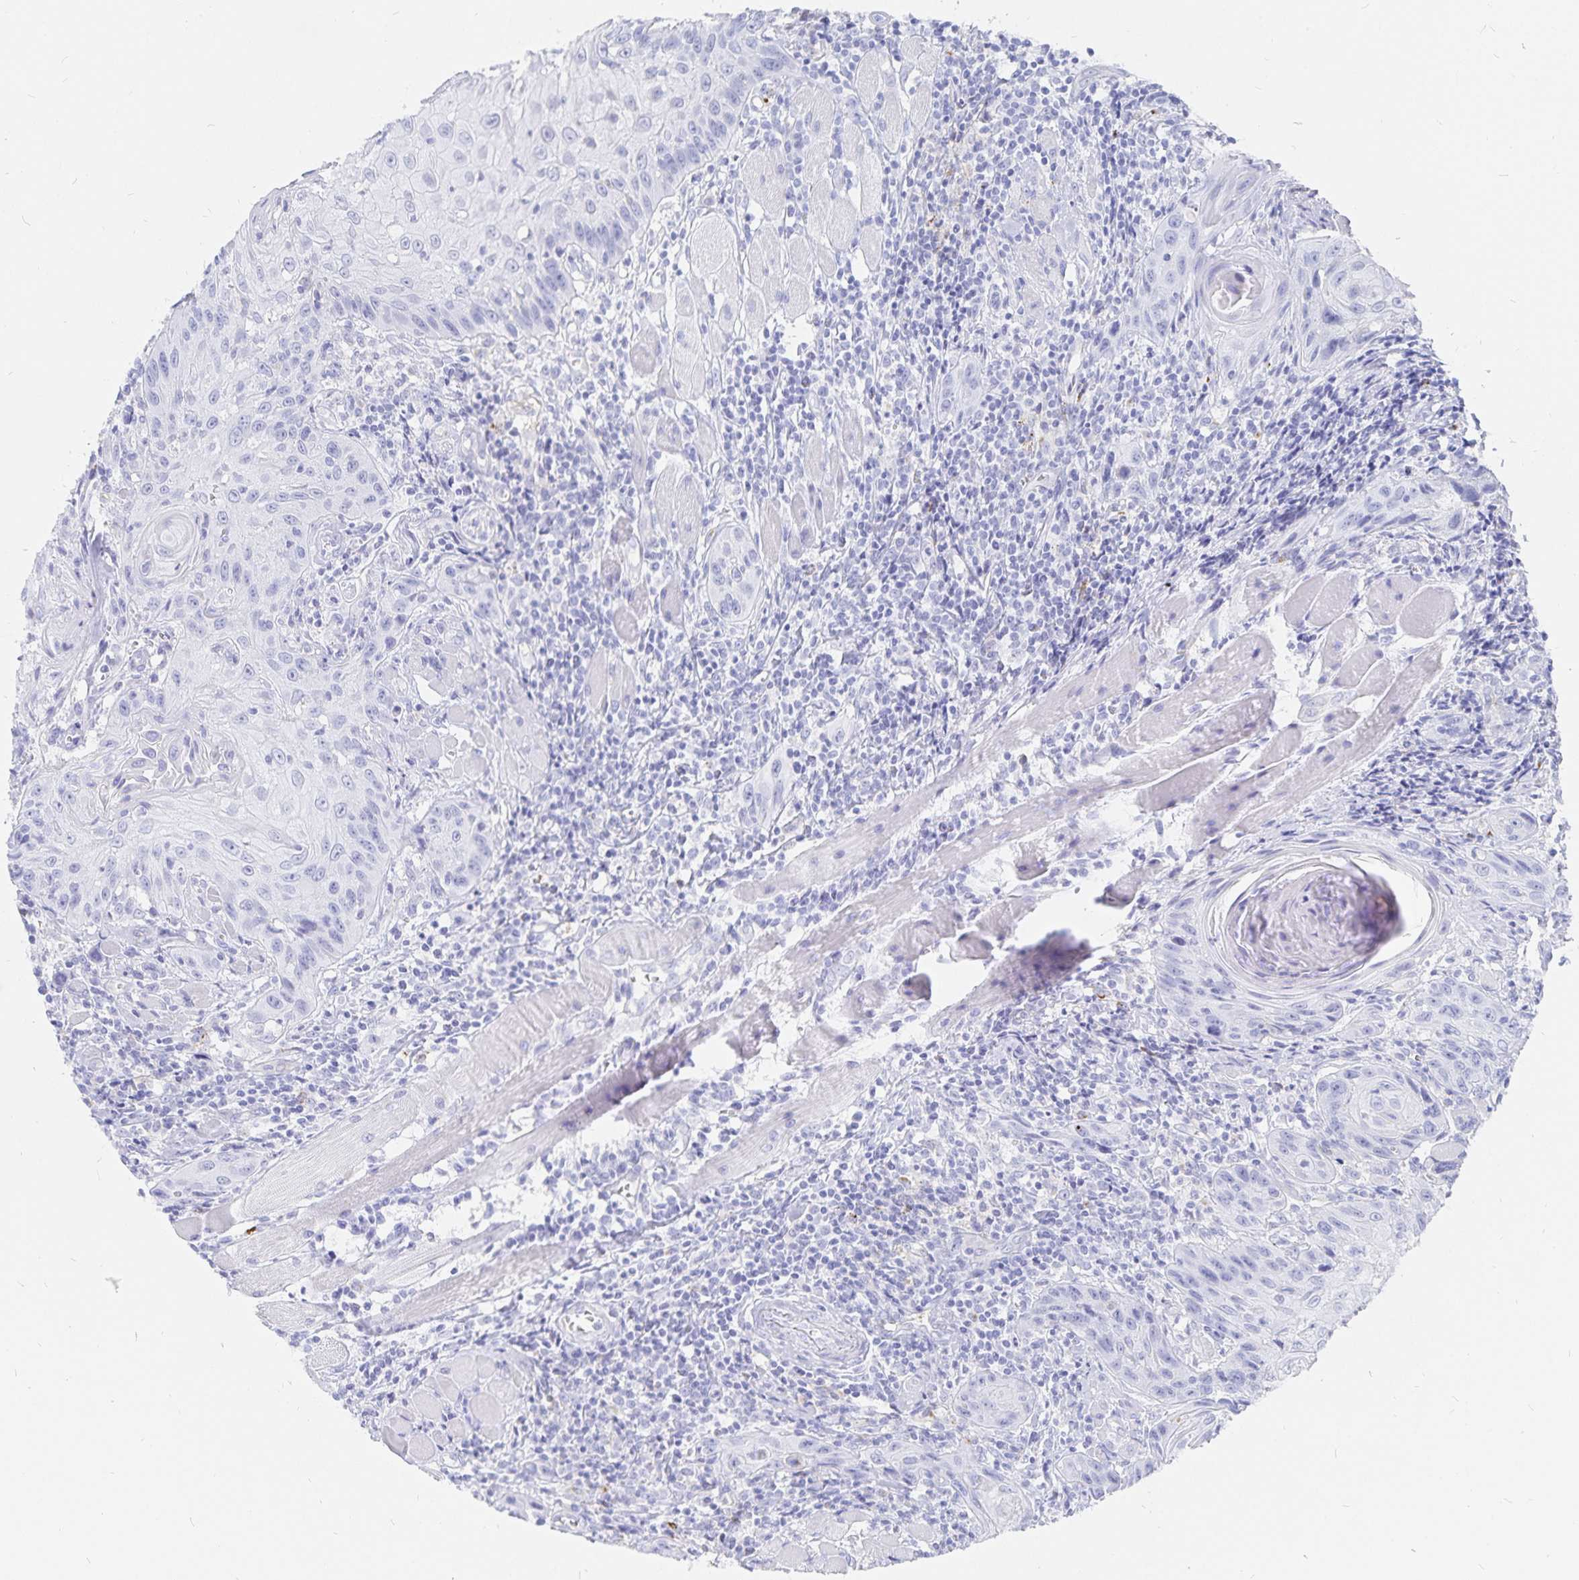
{"staining": {"intensity": "negative", "quantity": "none", "location": "none"}, "tissue": "head and neck cancer", "cell_type": "Tumor cells", "image_type": "cancer", "snomed": [{"axis": "morphology", "description": "Squamous cell carcinoma, NOS"}, {"axis": "topography", "description": "Oral tissue"}, {"axis": "topography", "description": "Head-Neck"}], "caption": "The image demonstrates no significant expression in tumor cells of head and neck cancer (squamous cell carcinoma).", "gene": "INSL5", "patient": {"sex": "male", "age": 58}}